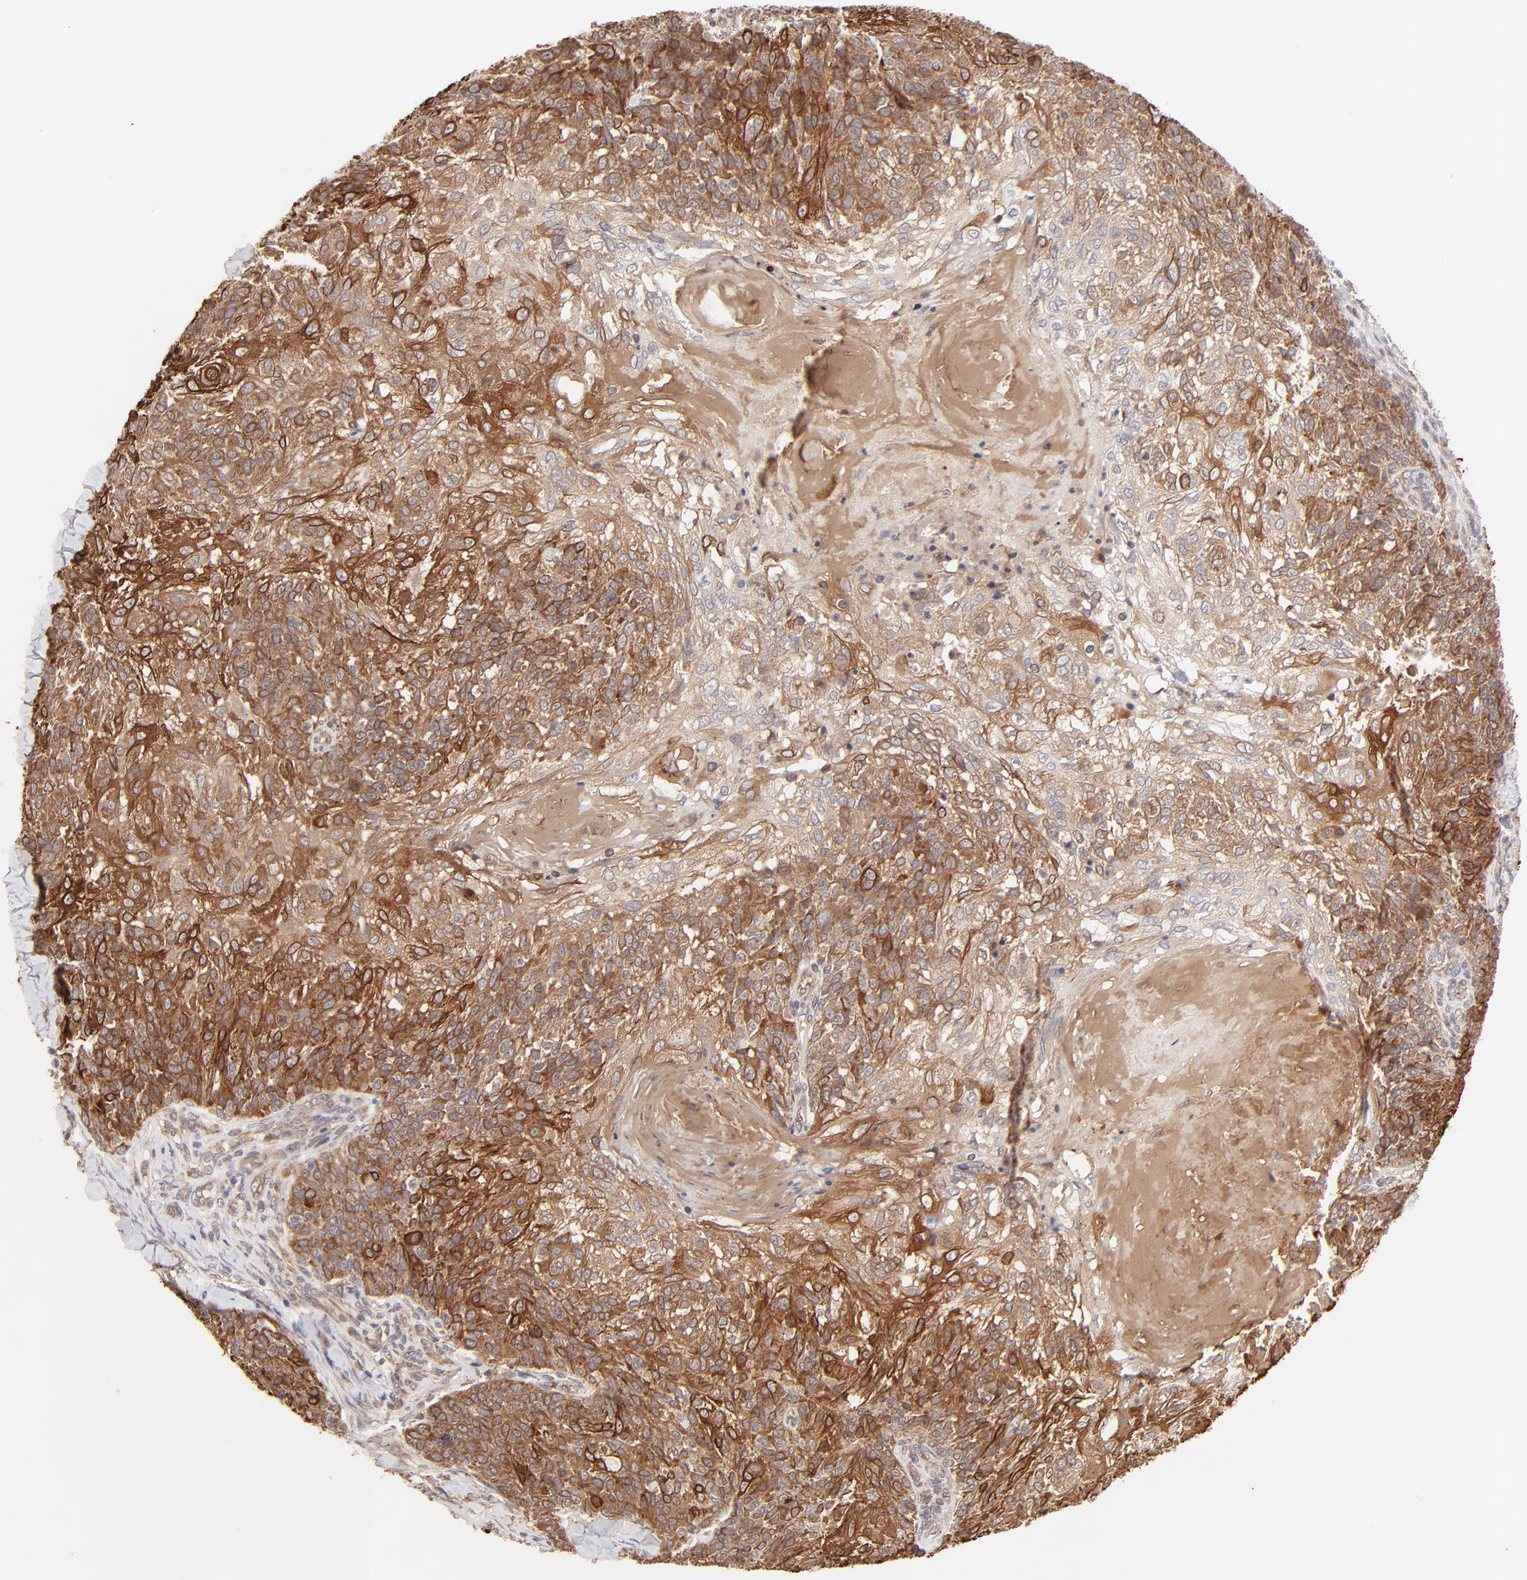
{"staining": {"intensity": "strong", "quantity": ">75%", "location": "cytoplasmic/membranous"}, "tissue": "skin cancer", "cell_type": "Tumor cells", "image_type": "cancer", "snomed": [{"axis": "morphology", "description": "Normal tissue, NOS"}, {"axis": "morphology", "description": "Squamous cell carcinoma, NOS"}, {"axis": "topography", "description": "Skin"}], "caption": "This image shows immunohistochemistry staining of skin cancer (squamous cell carcinoma), with high strong cytoplasmic/membranous staining in approximately >75% of tumor cells.", "gene": "TNRC6B", "patient": {"sex": "female", "age": 83}}